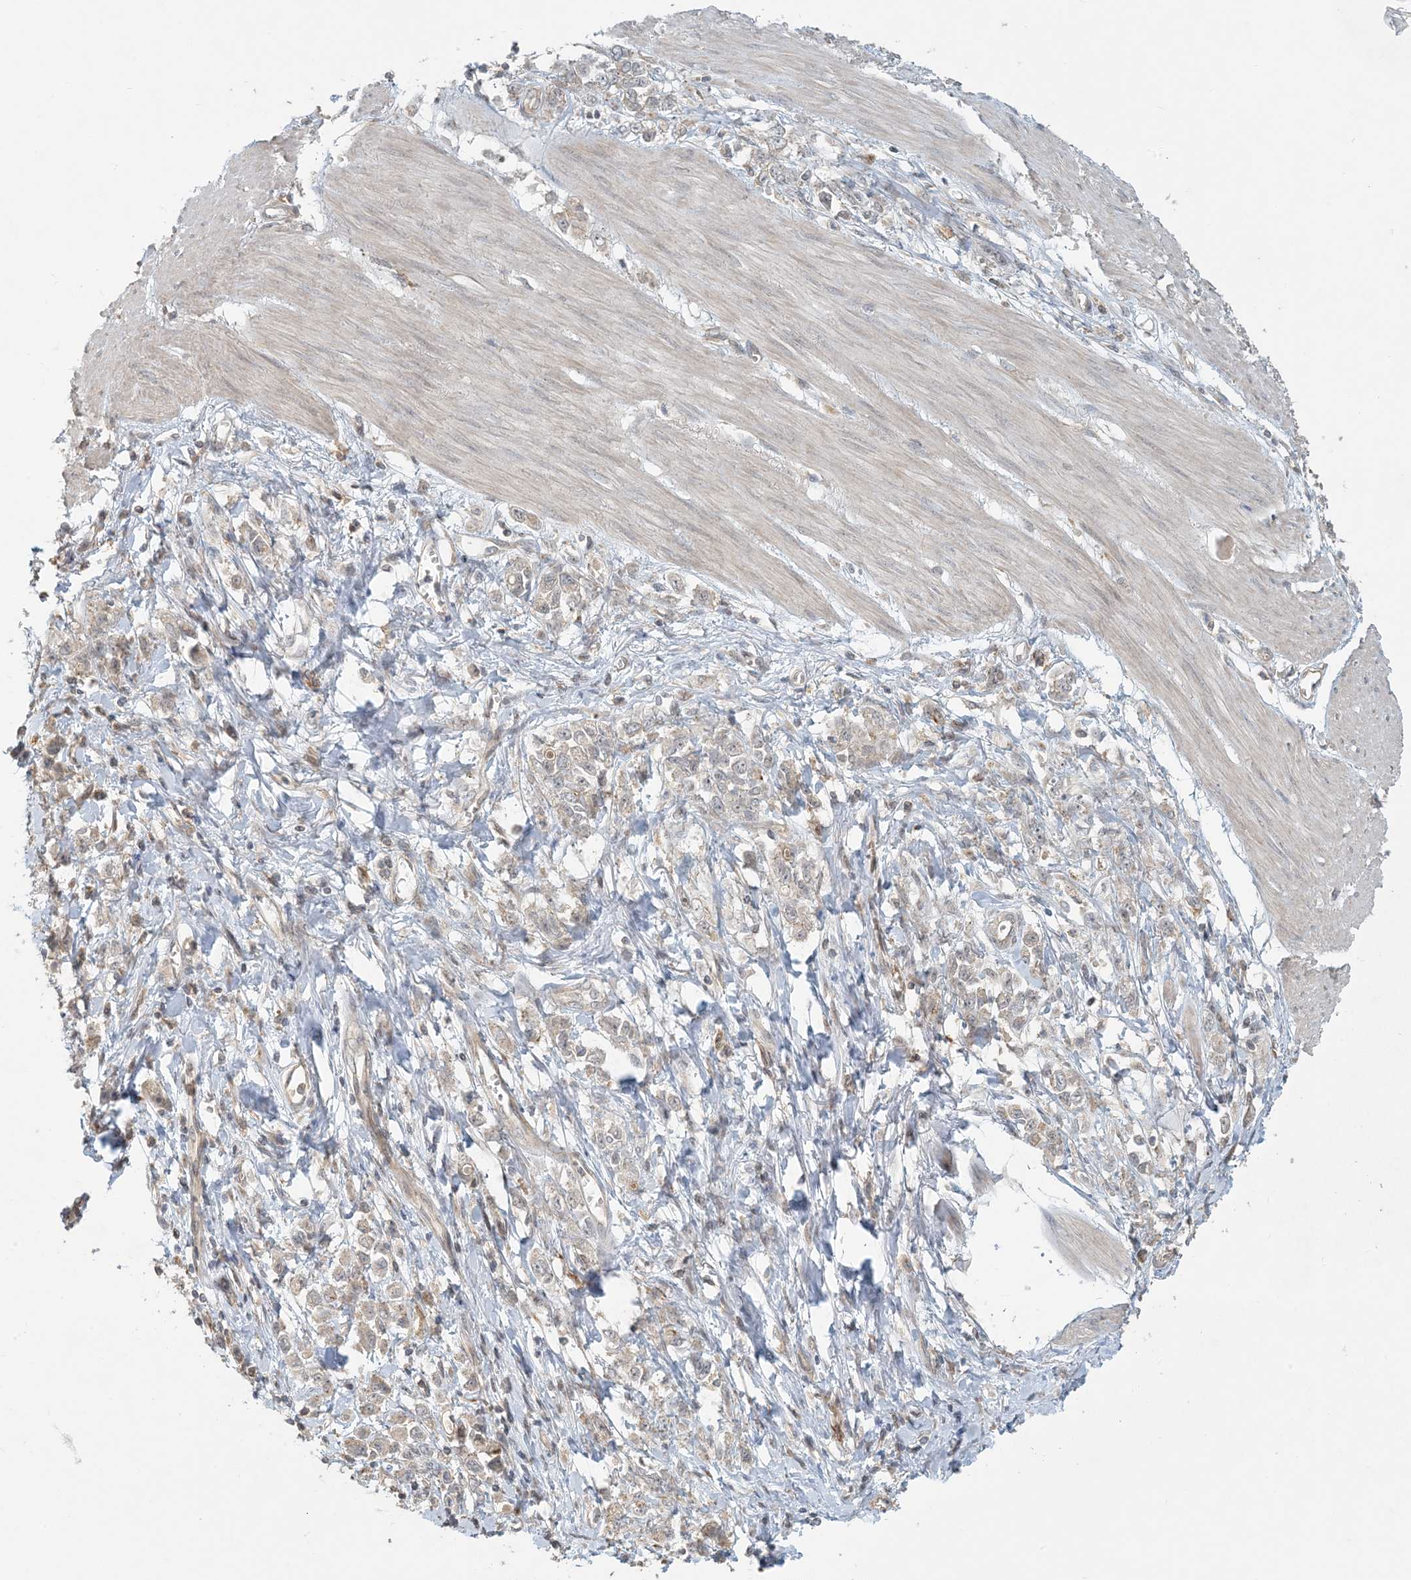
{"staining": {"intensity": "weak", "quantity": "<25%", "location": "cytoplasmic/membranous"}, "tissue": "stomach cancer", "cell_type": "Tumor cells", "image_type": "cancer", "snomed": [{"axis": "morphology", "description": "Adenocarcinoma, NOS"}, {"axis": "topography", "description": "Stomach"}], "caption": "The immunohistochemistry (IHC) image has no significant positivity in tumor cells of stomach cancer tissue. The staining is performed using DAB (3,3'-diaminobenzidine) brown chromogen with nuclei counter-stained in using hematoxylin.", "gene": "OBI1", "patient": {"sex": "female", "age": 76}}